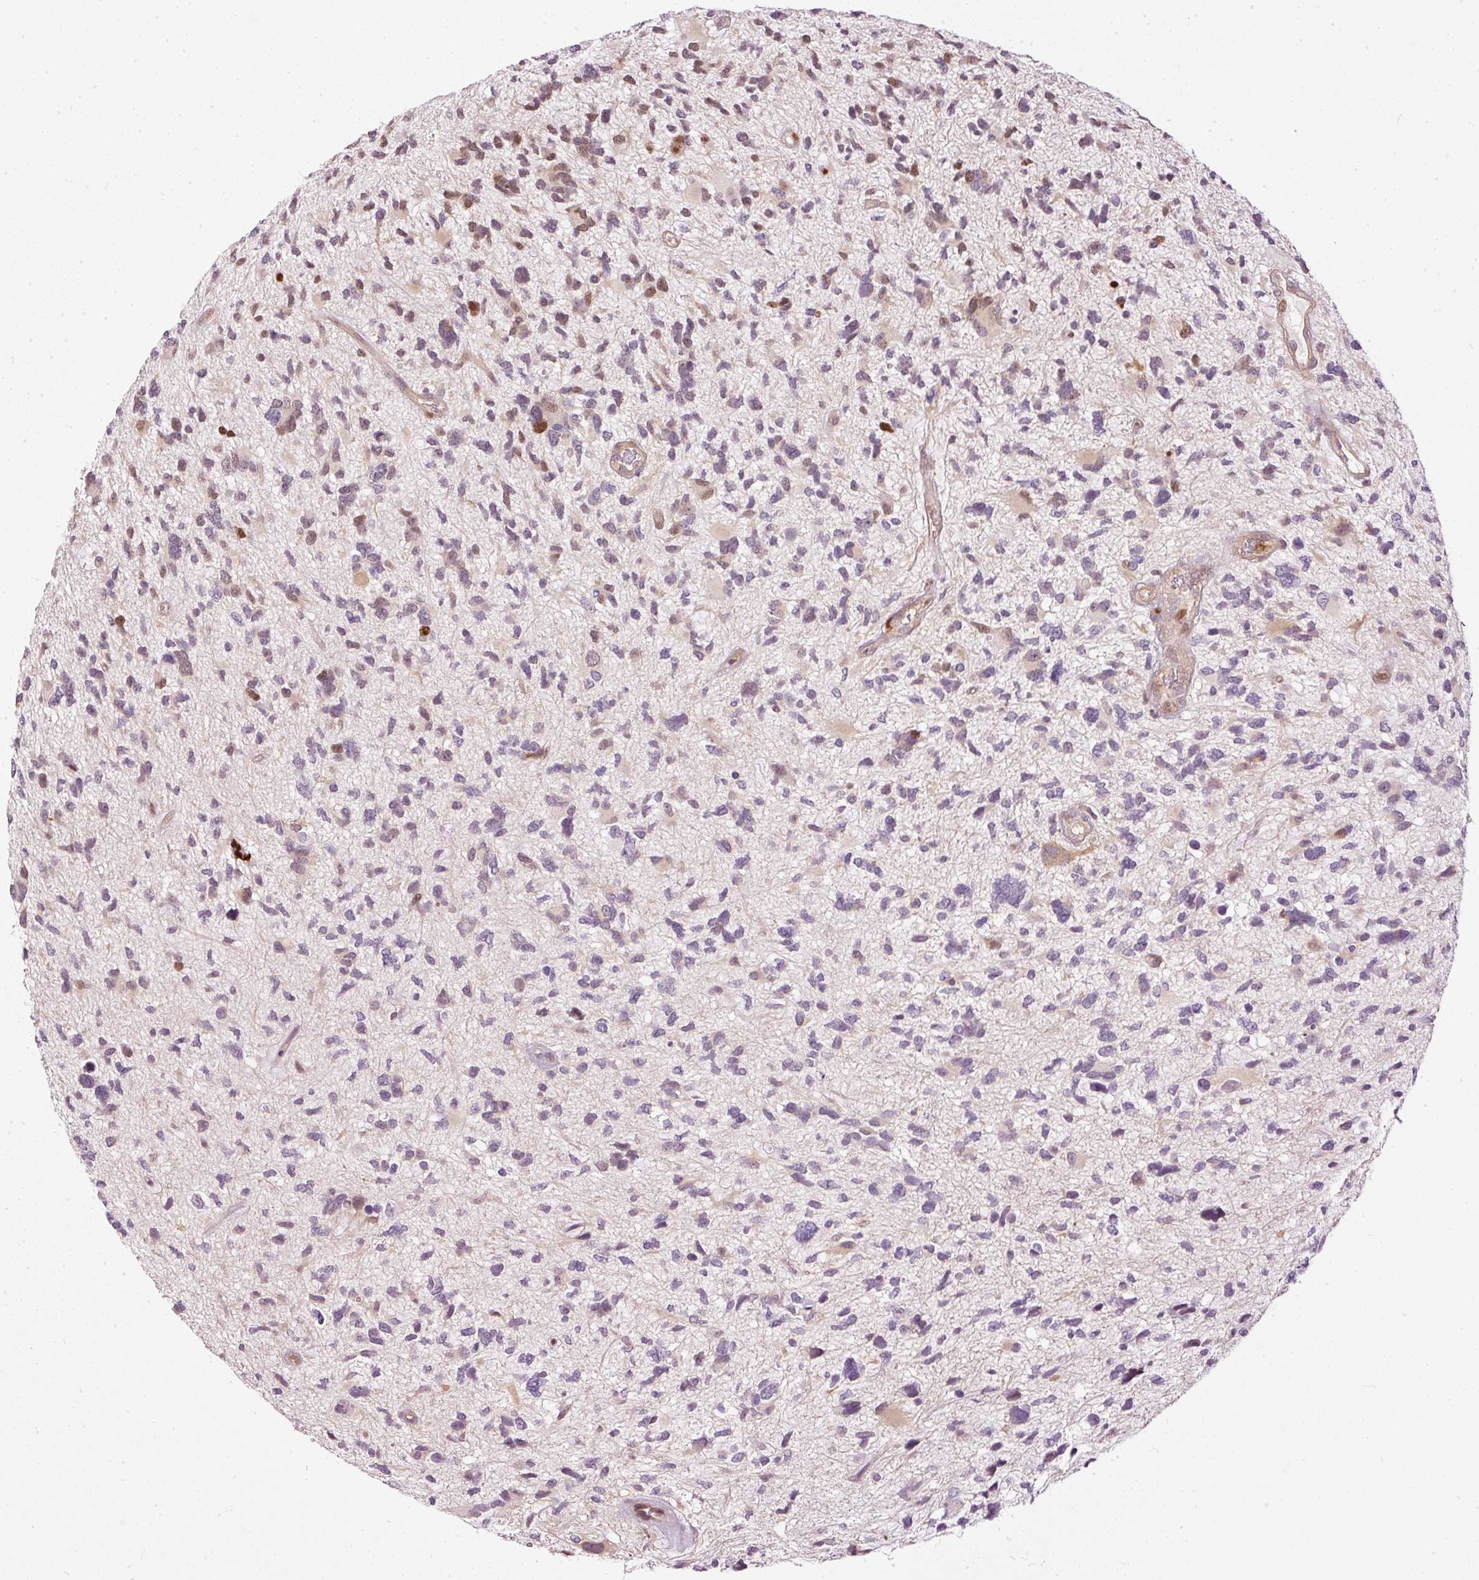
{"staining": {"intensity": "moderate", "quantity": "25%-75%", "location": "nuclear"}, "tissue": "glioma", "cell_type": "Tumor cells", "image_type": "cancer", "snomed": [{"axis": "morphology", "description": "Glioma, malignant, High grade"}, {"axis": "topography", "description": "Brain"}], "caption": "Immunohistochemical staining of human glioma demonstrates medium levels of moderate nuclear protein staining in approximately 25%-75% of tumor cells. (IHC, brightfield microscopy, high magnification).", "gene": "ZNF778", "patient": {"sex": "female", "age": 11}}